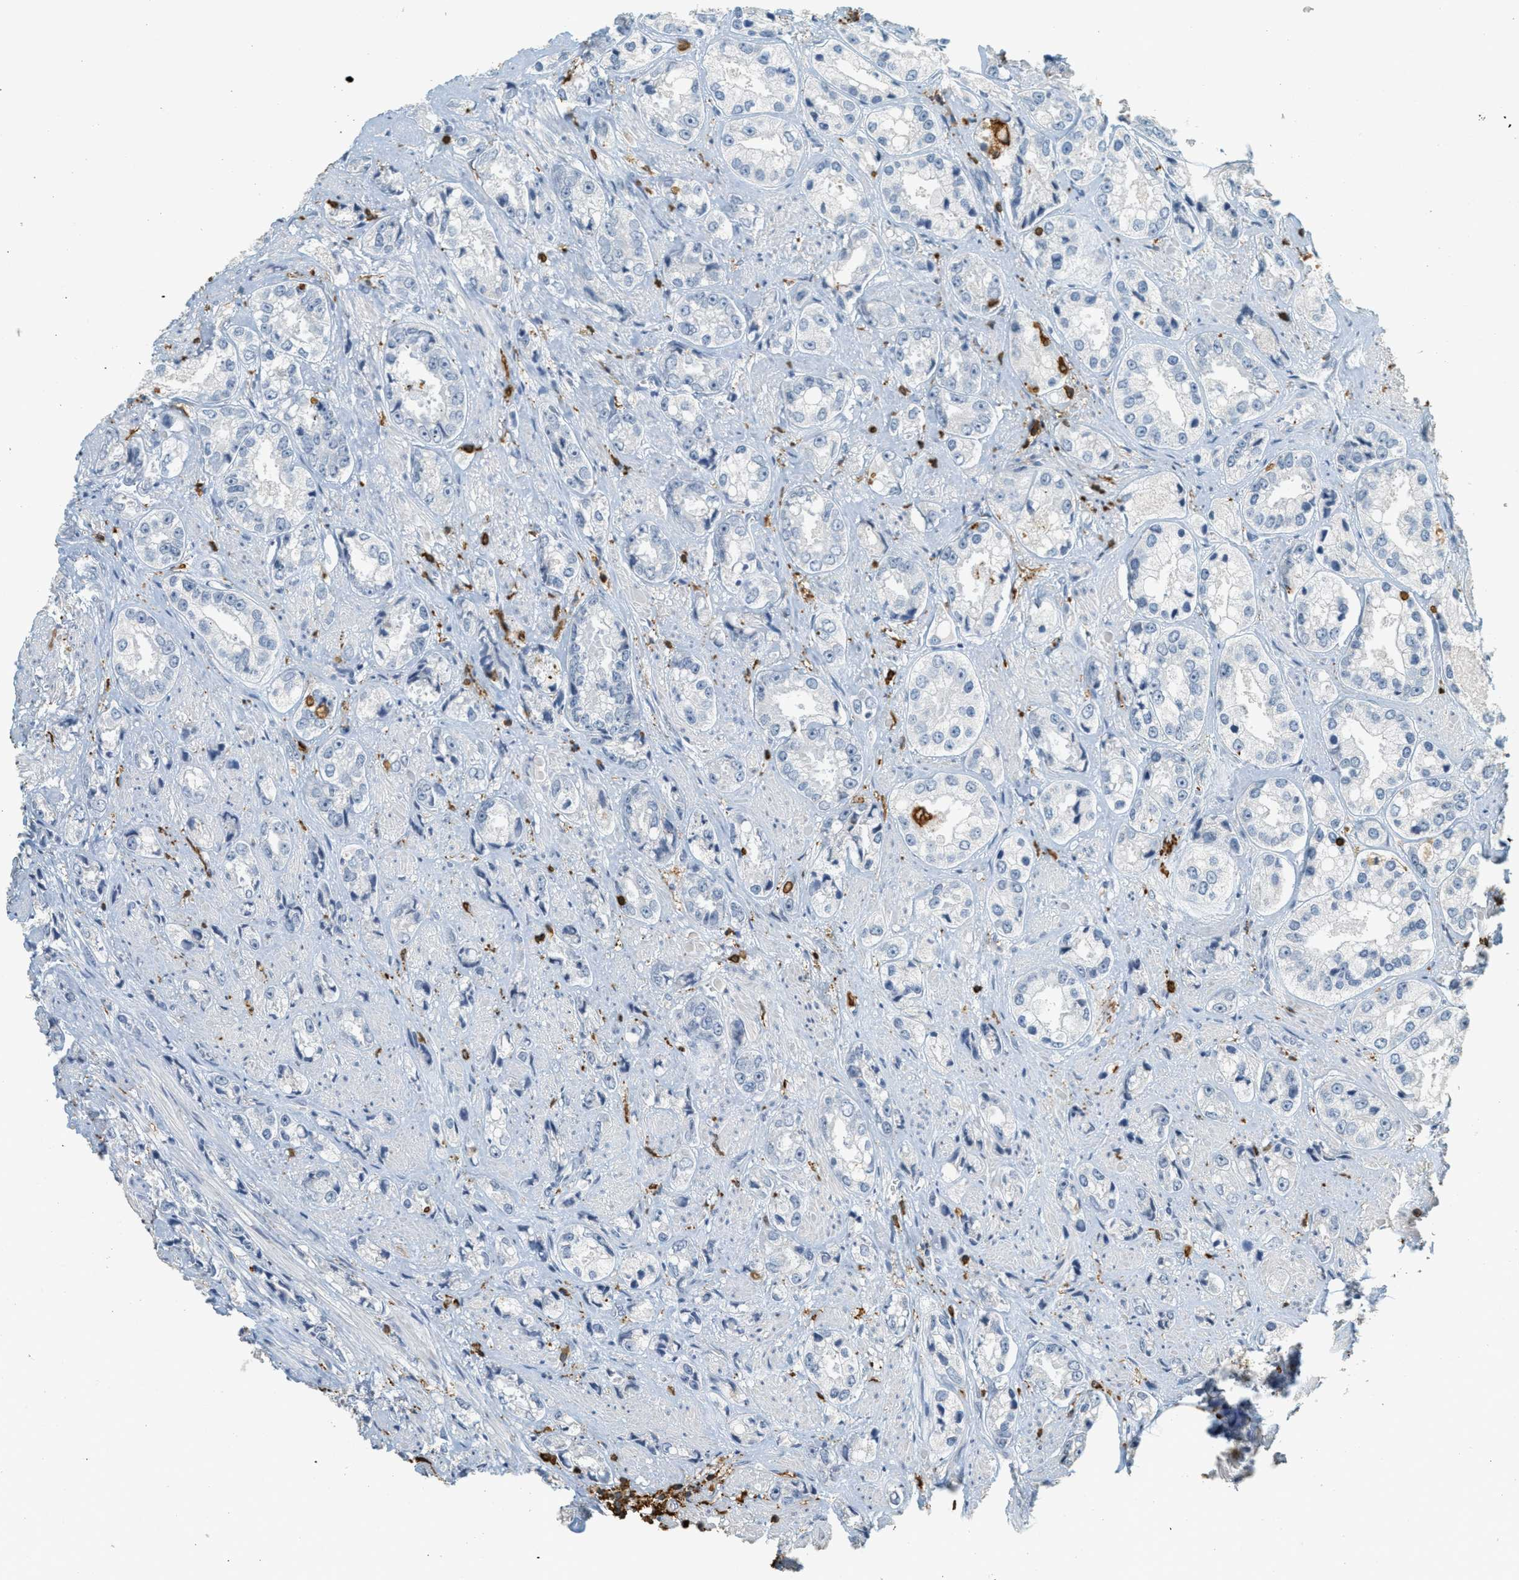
{"staining": {"intensity": "negative", "quantity": "none", "location": "none"}, "tissue": "prostate cancer", "cell_type": "Tumor cells", "image_type": "cancer", "snomed": [{"axis": "morphology", "description": "Adenocarcinoma, High grade"}, {"axis": "topography", "description": "Prostate"}], "caption": "This is an IHC micrograph of high-grade adenocarcinoma (prostate). There is no positivity in tumor cells.", "gene": "LSP1", "patient": {"sex": "male", "age": 61}}